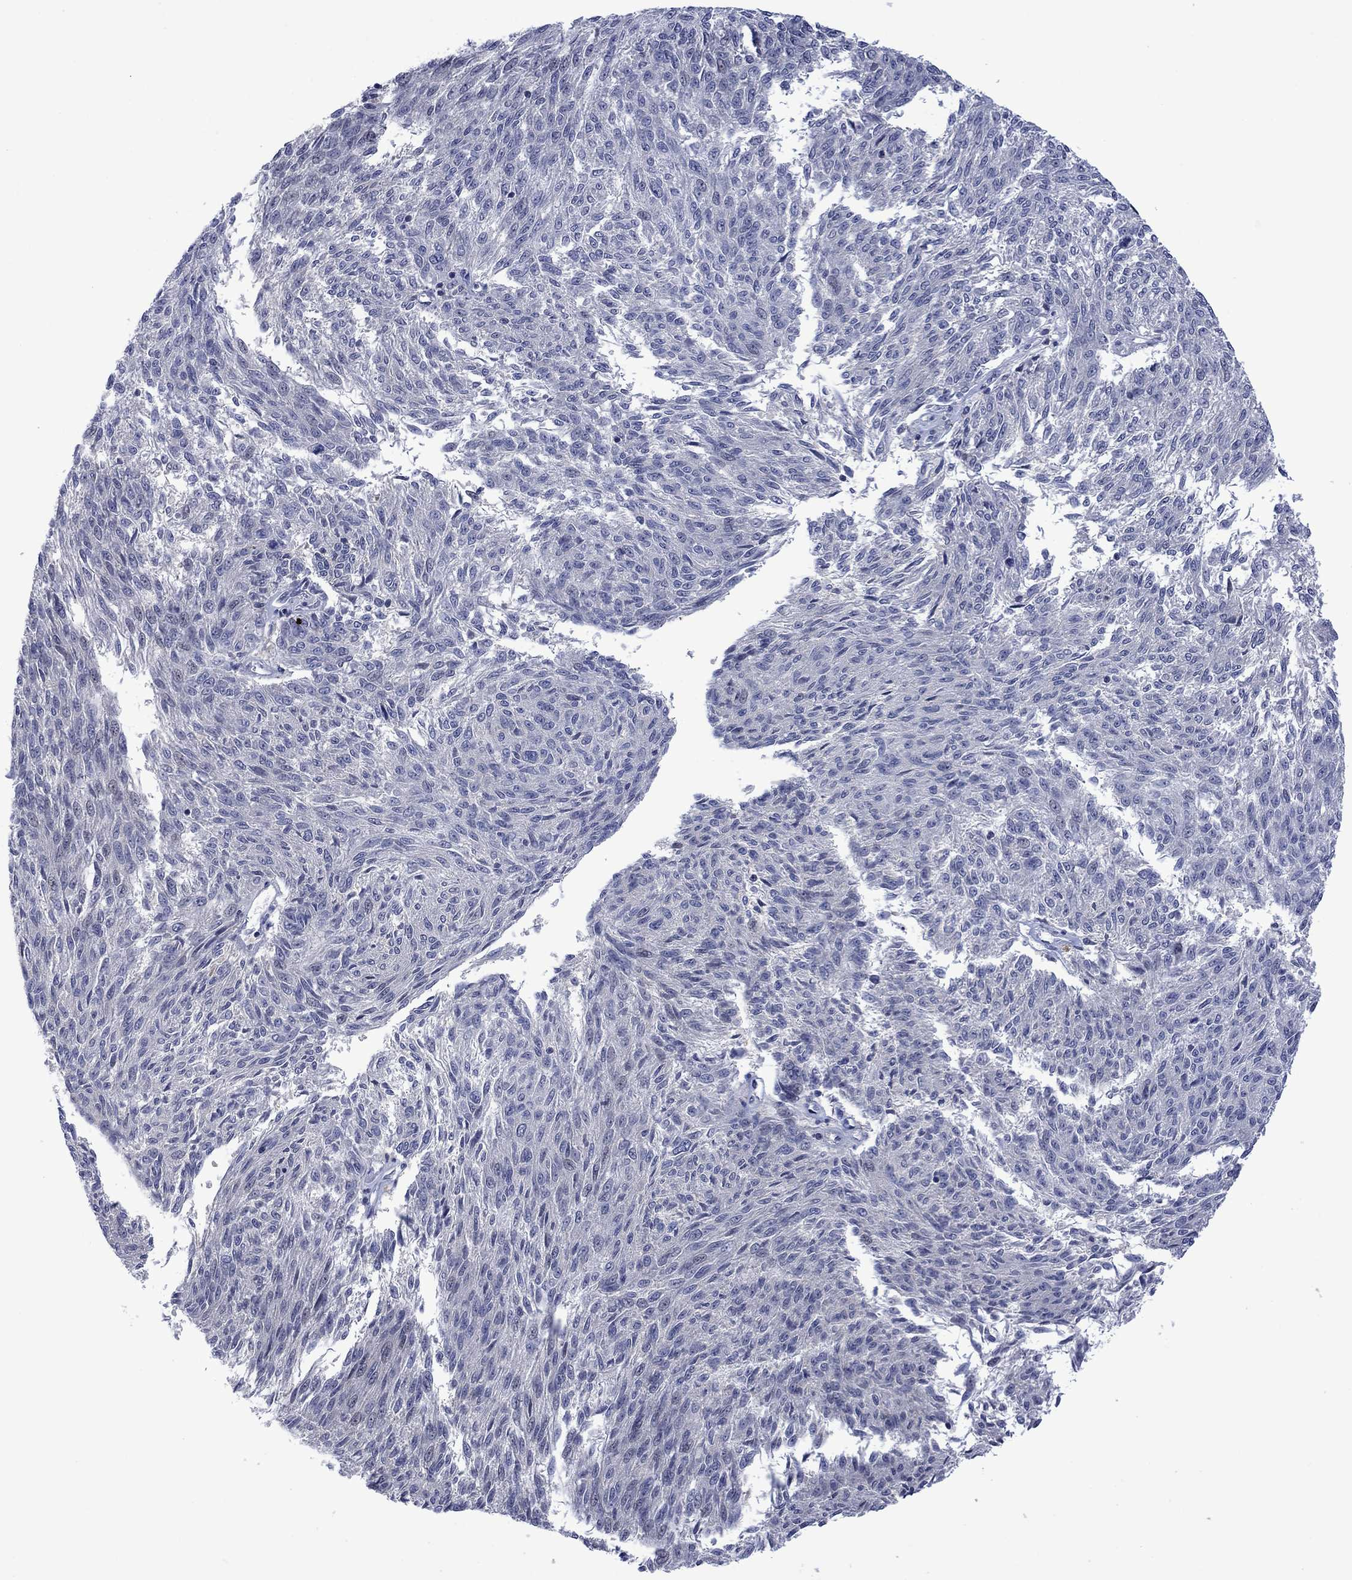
{"staining": {"intensity": "negative", "quantity": "none", "location": "none"}, "tissue": "melanoma", "cell_type": "Tumor cells", "image_type": "cancer", "snomed": [{"axis": "morphology", "description": "Malignant melanoma, NOS"}, {"axis": "topography", "description": "Skin"}], "caption": "Immunohistochemistry (IHC) image of melanoma stained for a protein (brown), which reveals no expression in tumor cells.", "gene": "AGL", "patient": {"sex": "female", "age": 72}}